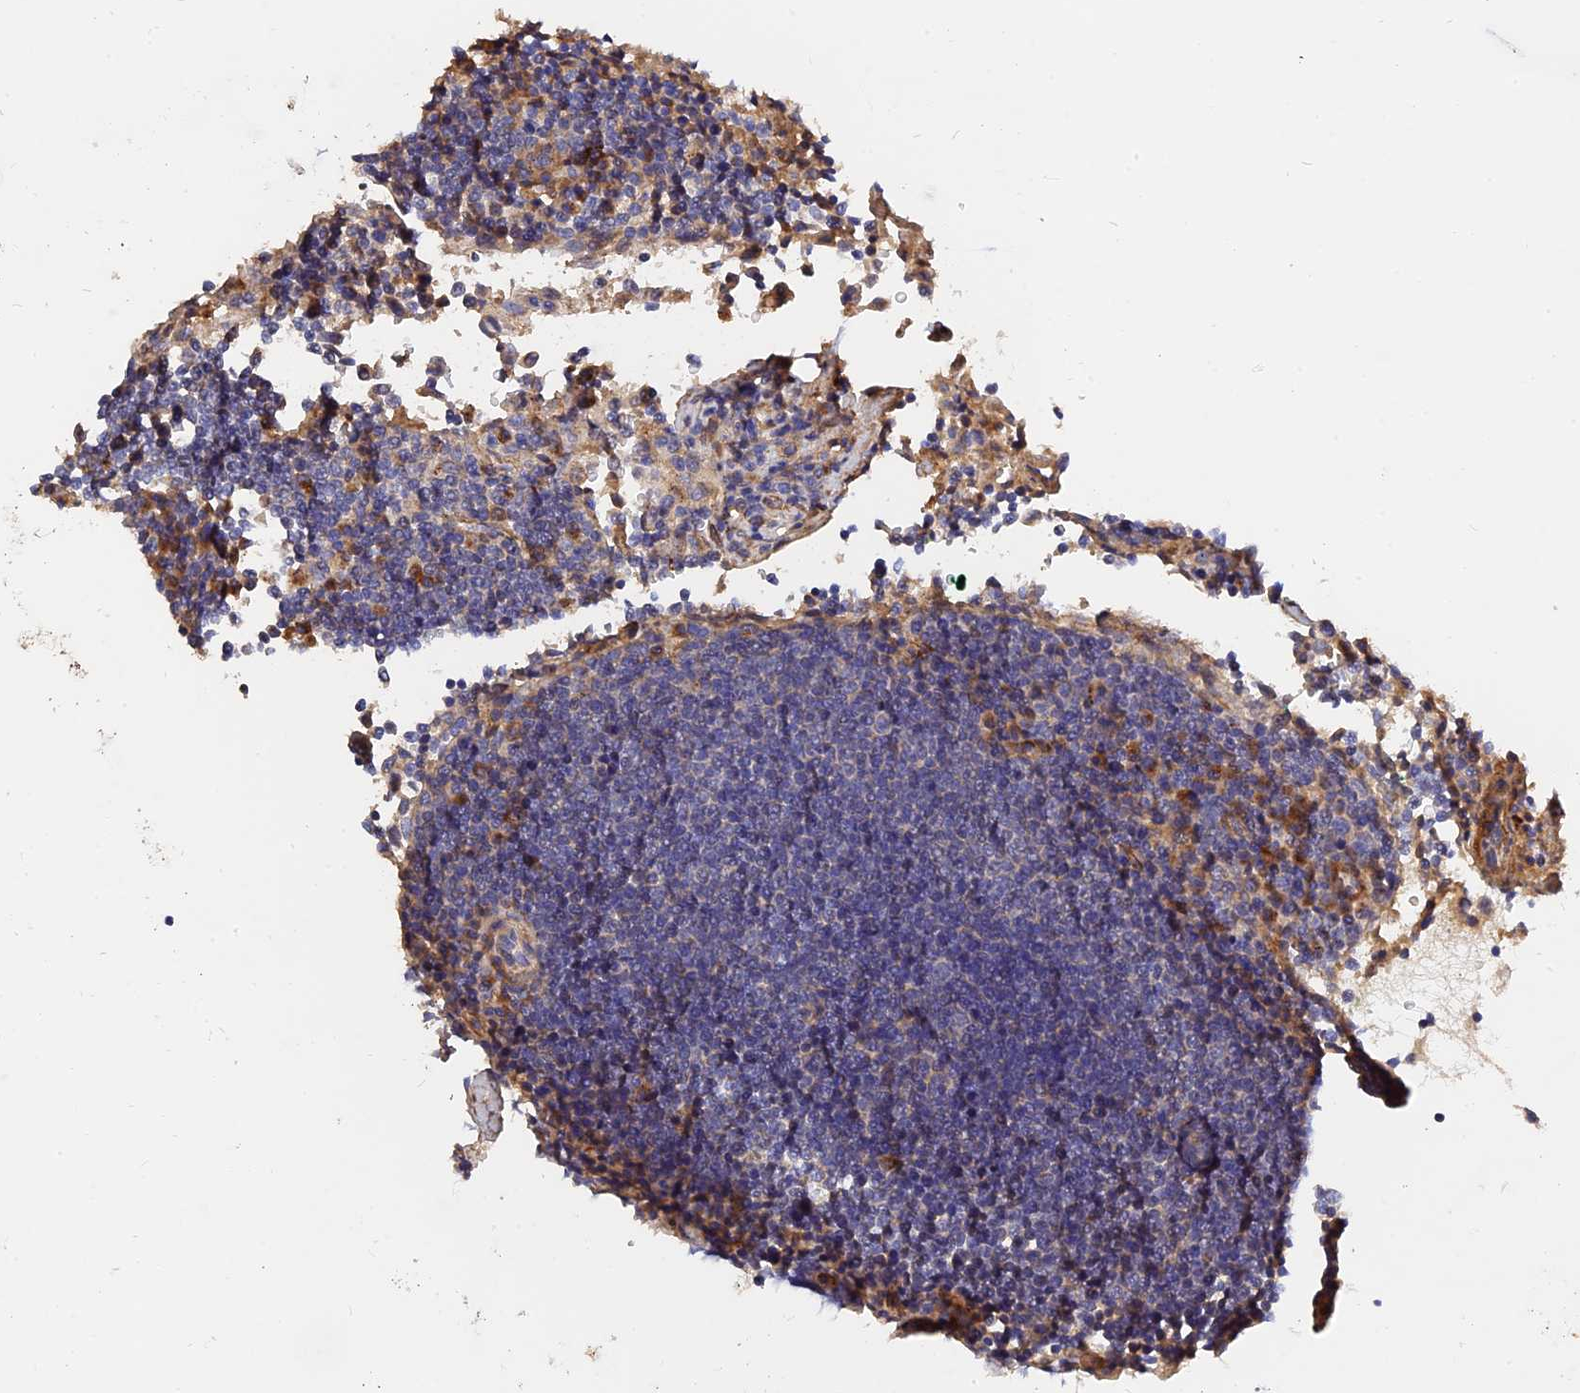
{"staining": {"intensity": "negative", "quantity": "none", "location": "none"}, "tissue": "lymph node", "cell_type": "Non-germinal center cells", "image_type": "normal", "snomed": [{"axis": "morphology", "description": "Normal tissue, NOS"}, {"axis": "topography", "description": "Lymph node"}], "caption": "An IHC histopathology image of normal lymph node is shown. There is no staining in non-germinal center cells of lymph node. (DAB (3,3'-diaminobenzidine) IHC visualized using brightfield microscopy, high magnification).", "gene": "MRPL35", "patient": {"sex": "female", "age": 53}}